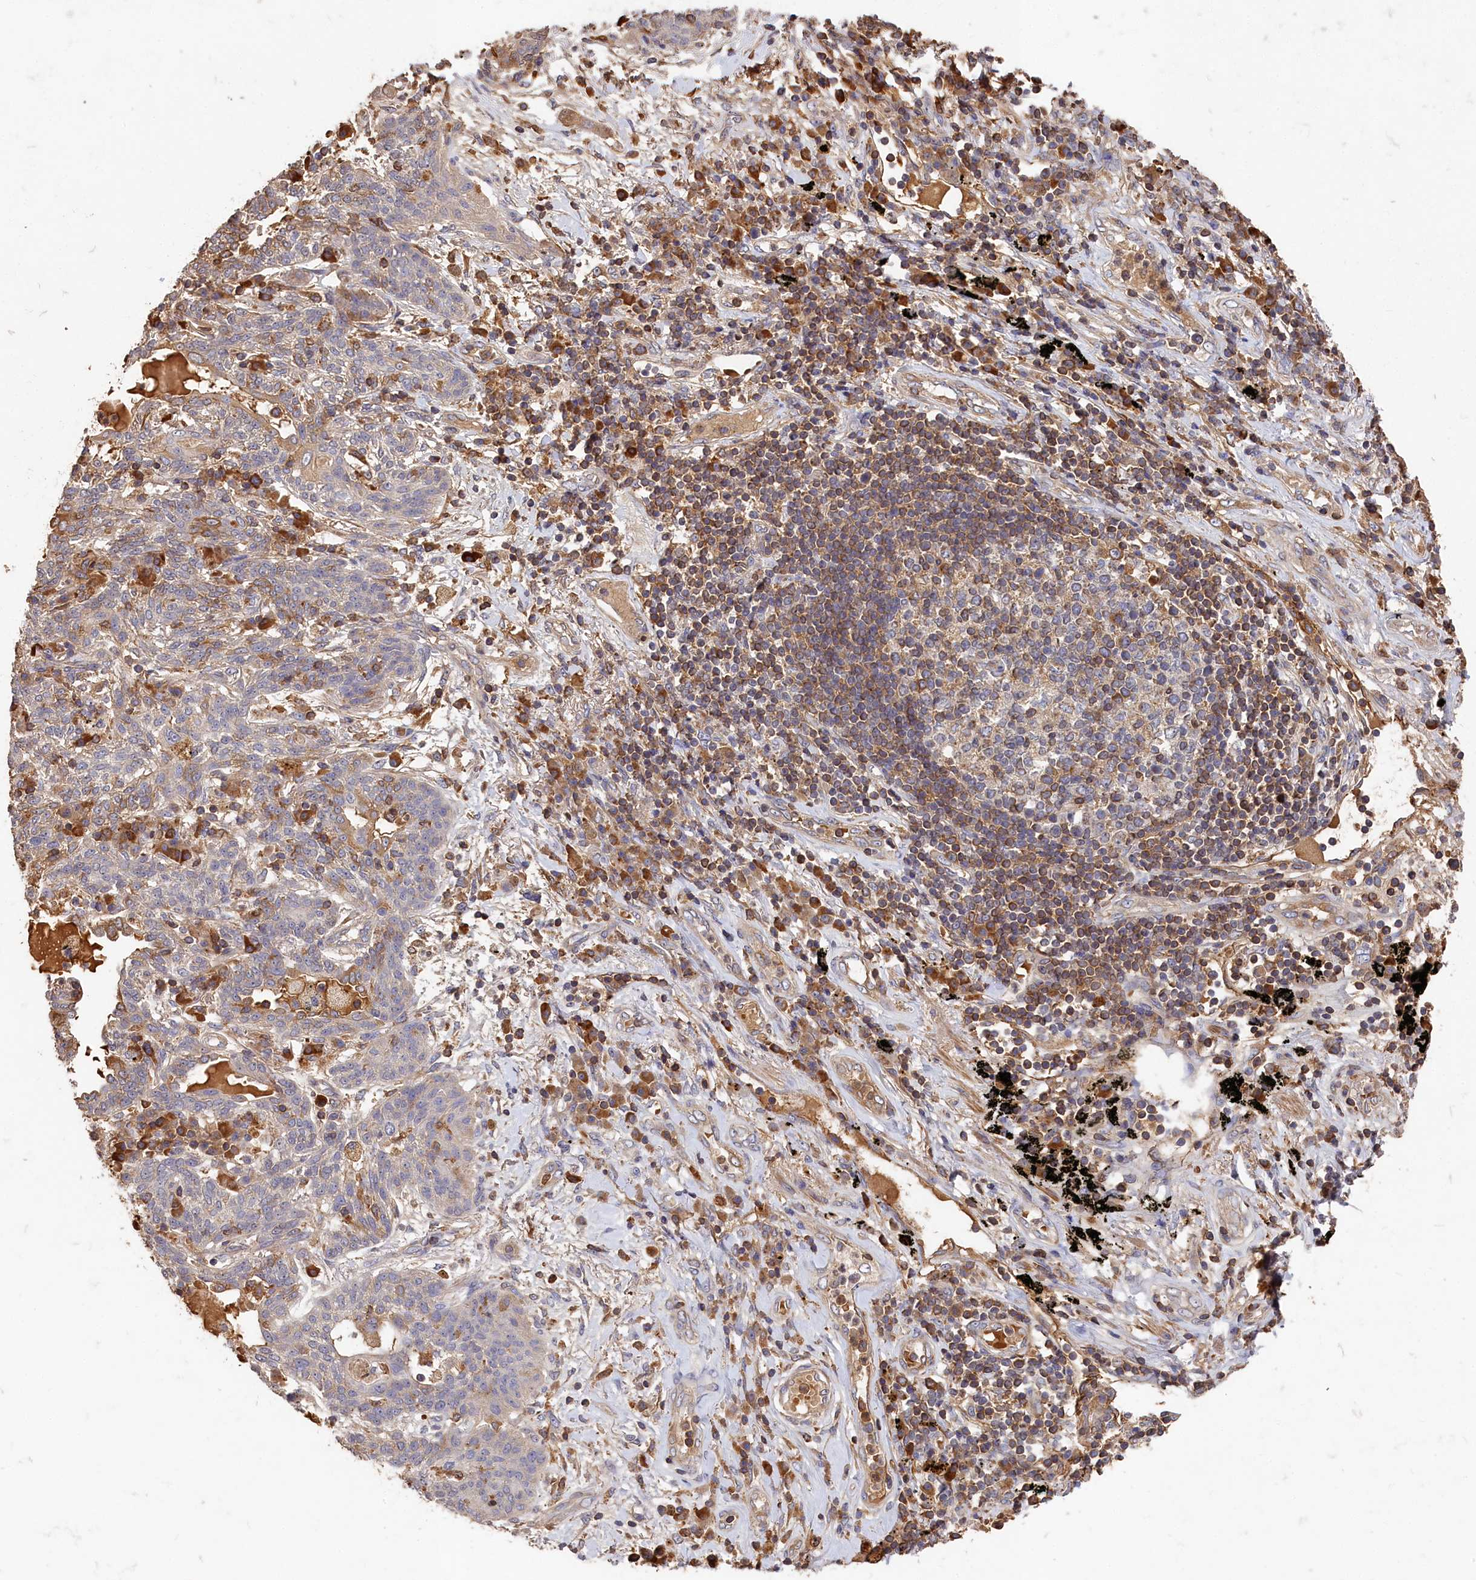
{"staining": {"intensity": "negative", "quantity": "none", "location": "none"}, "tissue": "lung cancer", "cell_type": "Tumor cells", "image_type": "cancer", "snomed": [{"axis": "morphology", "description": "Squamous cell carcinoma, NOS"}, {"axis": "topography", "description": "Lung"}], "caption": "Immunohistochemistry histopathology image of lung squamous cell carcinoma stained for a protein (brown), which demonstrates no expression in tumor cells.", "gene": "DHRS11", "patient": {"sex": "female", "age": 70}}